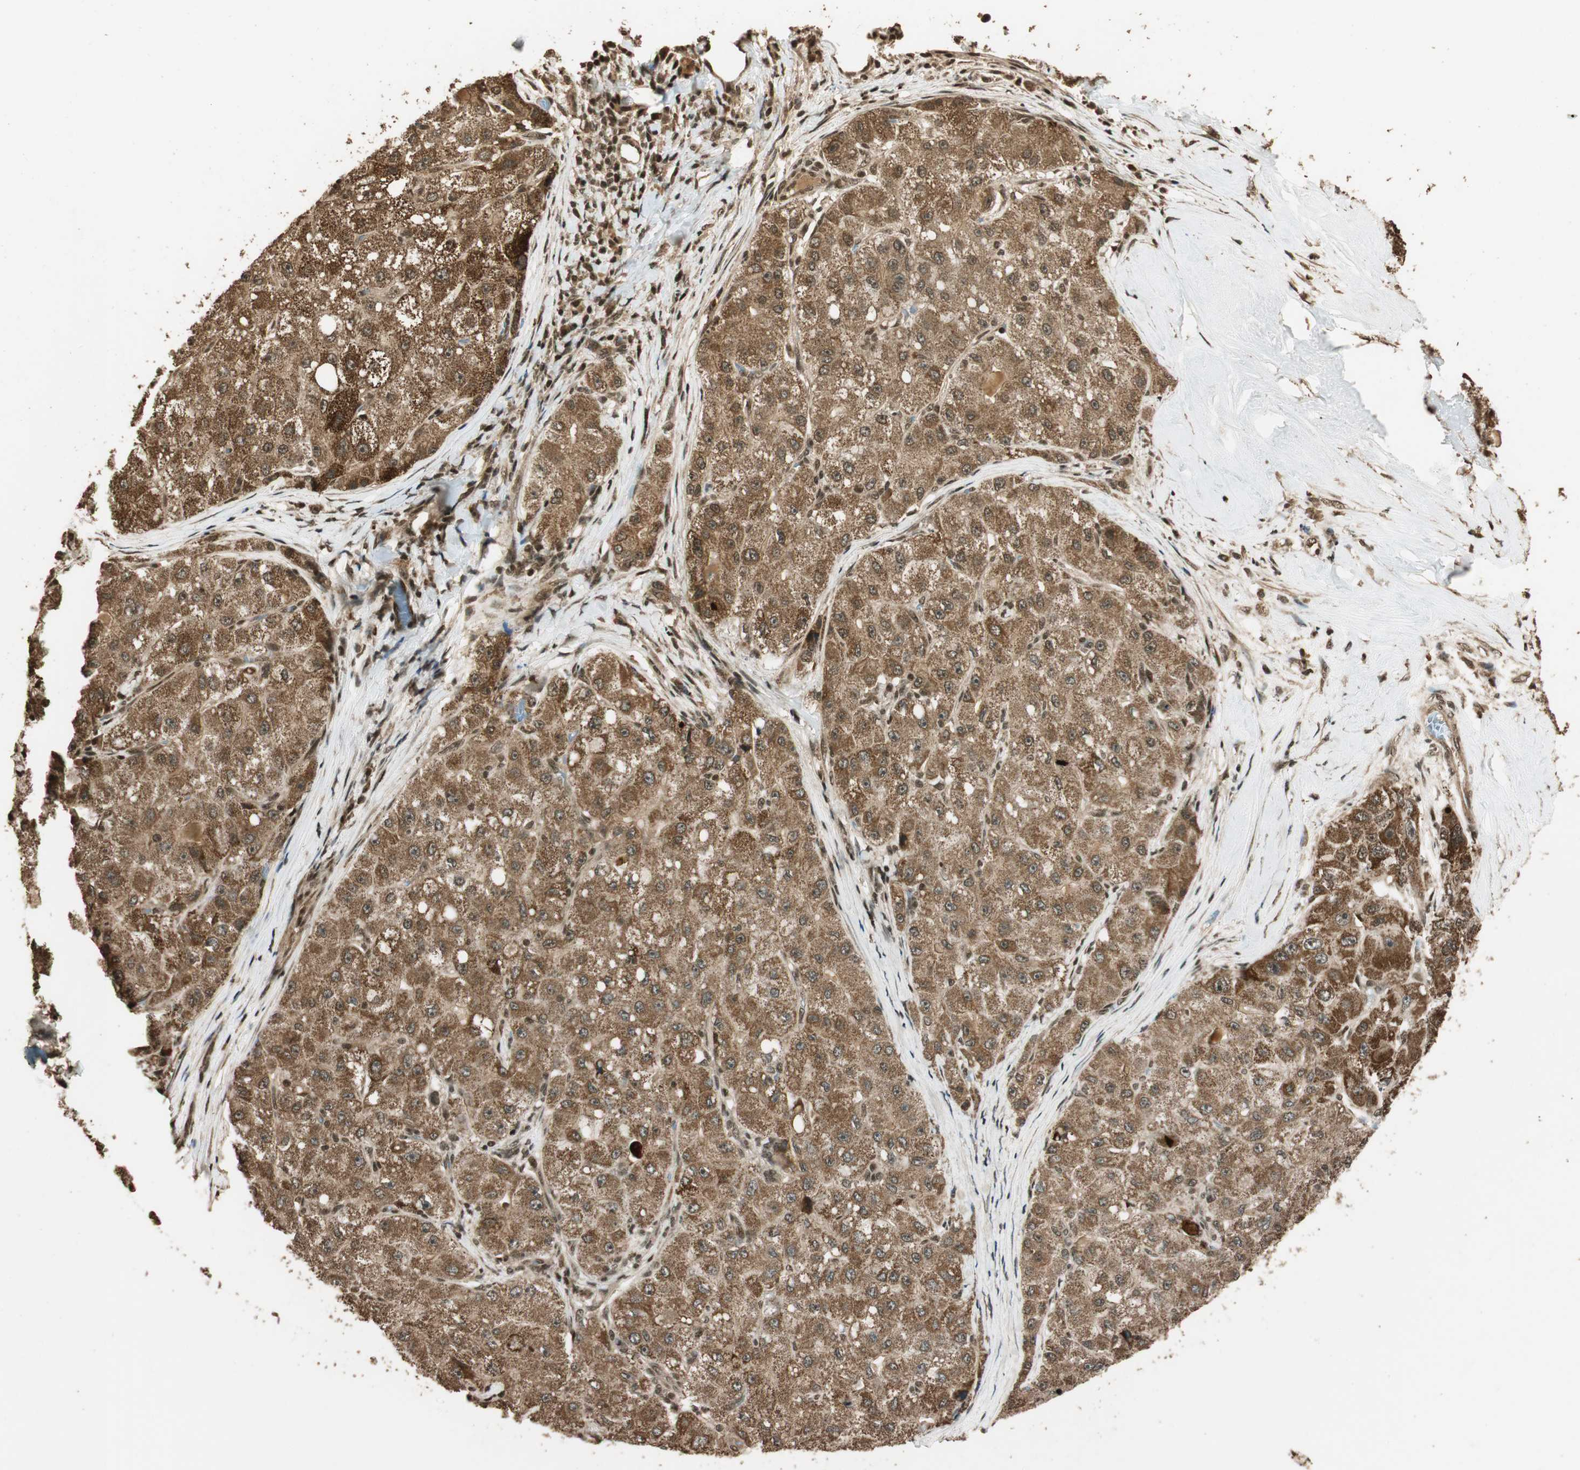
{"staining": {"intensity": "strong", "quantity": ">75%", "location": "cytoplasmic/membranous"}, "tissue": "liver cancer", "cell_type": "Tumor cells", "image_type": "cancer", "snomed": [{"axis": "morphology", "description": "Carcinoma, Hepatocellular, NOS"}, {"axis": "topography", "description": "Liver"}], "caption": "Immunohistochemistry histopathology image of neoplastic tissue: hepatocellular carcinoma (liver) stained using IHC shows high levels of strong protein expression localized specifically in the cytoplasmic/membranous of tumor cells, appearing as a cytoplasmic/membranous brown color.", "gene": "ALKBH5", "patient": {"sex": "male", "age": 80}}